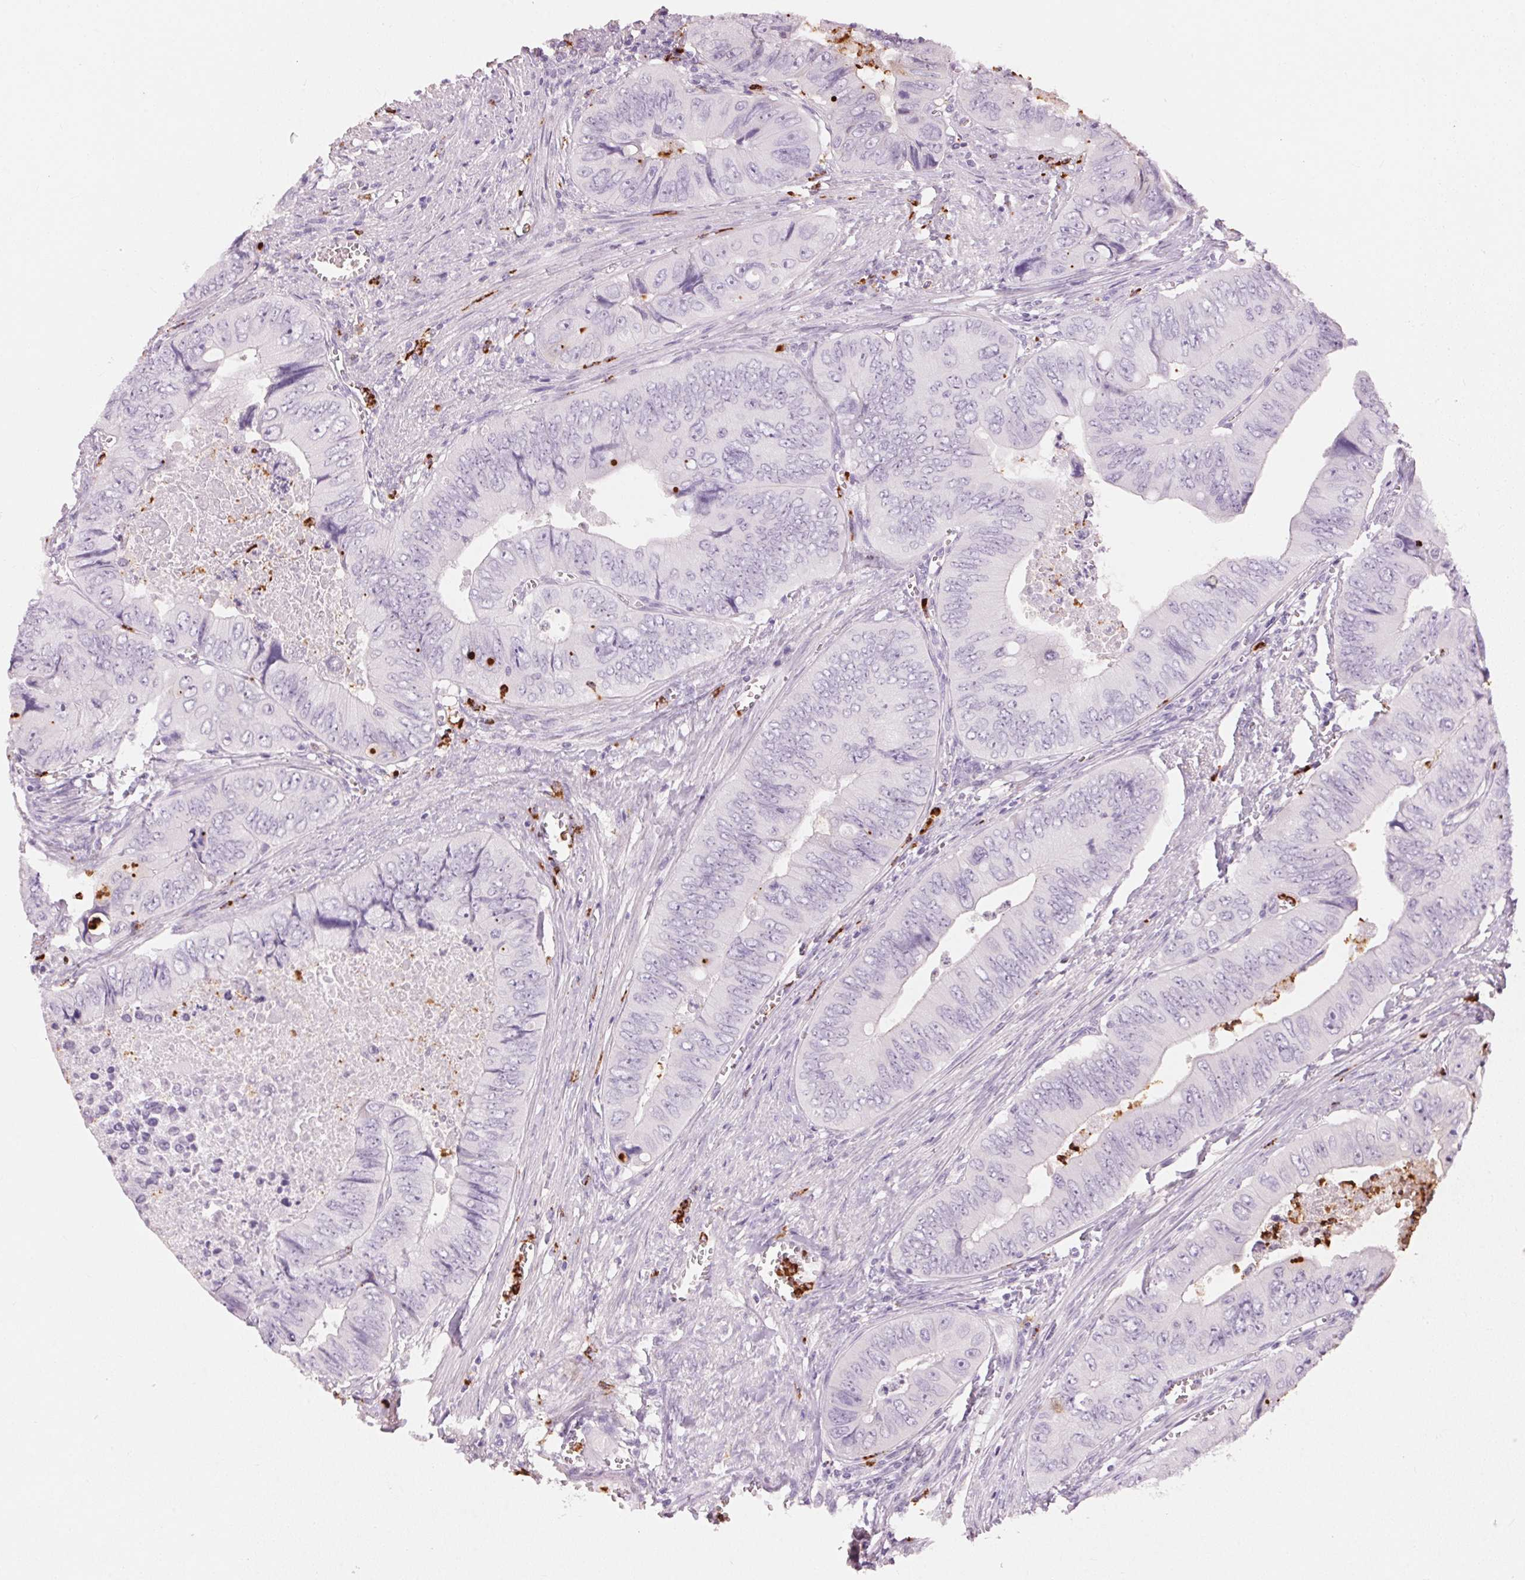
{"staining": {"intensity": "negative", "quantity": "none", "location": "none"}, "tissue": "colorectal cancer", "cell_type": "Tumor cells", "image_type": "cancer", "snomed": [{"axis": "morphology", "description": "Adenocarcinoma, NOS"}, {"axis": "topography", "description": "Colon"}], "caption": "This histopathology image is of colorectal cancer stained with IHC to label a protein in brown with the nuclei are counter-stained blue. There is no staining in tumor cells.", "gene": "KLK7", "patient": {"sex": "female", "age": 84}}